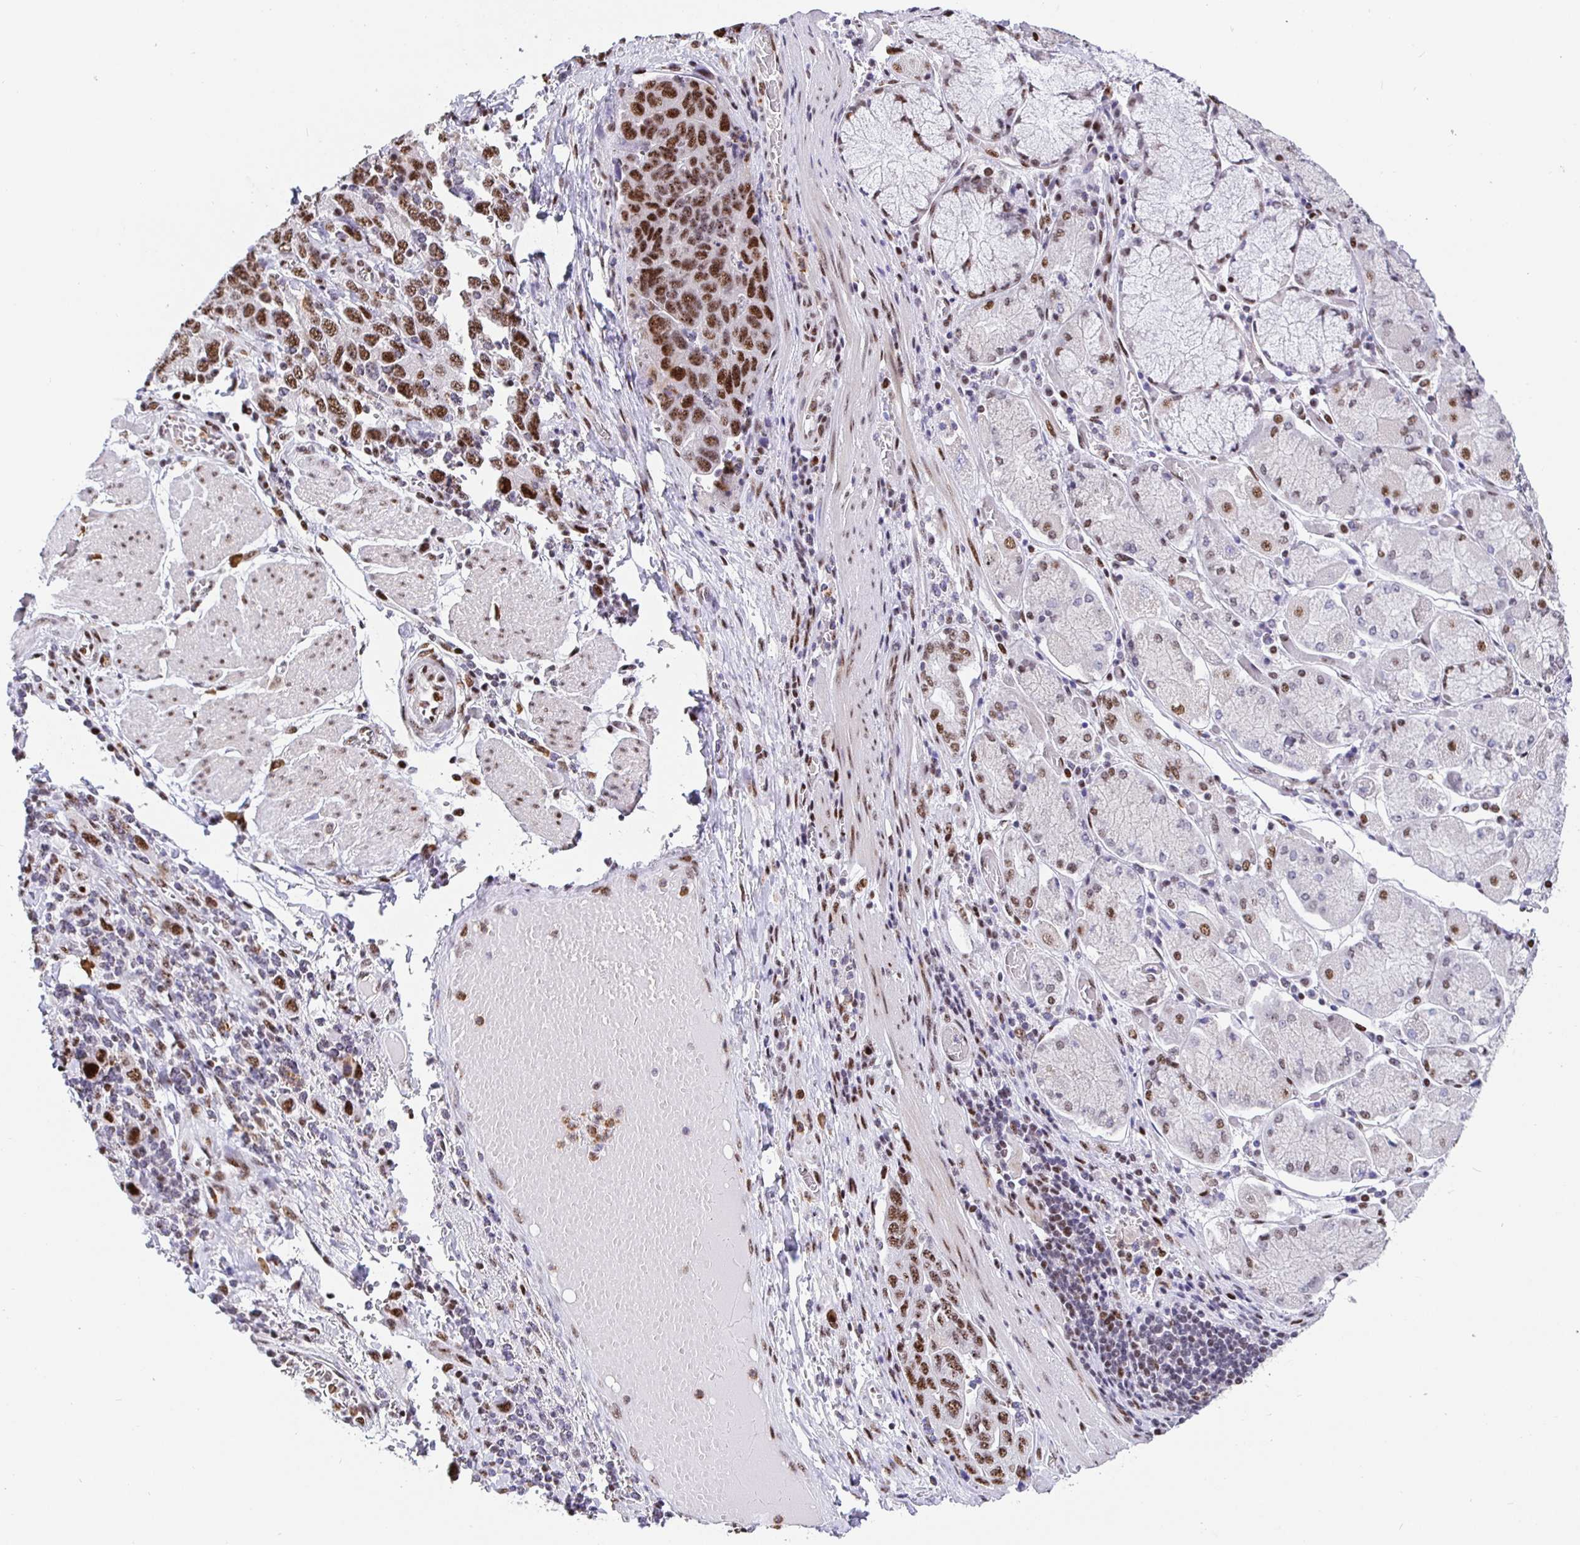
{"staining": {"intensity": "moderate", "quantity": ">75%", "location": "nuclear"}, "tissue": "stomach cancer", "cell_type": "Tumor cells", "image_type": "cancer", "snomed": [{"axis": "morphology", "description": "Adenocarcinoma, NOS"}, {"axis": "topography", "description": "Stomach, upper"}, {"axis": "topography", "description": "Stomach"}], "caption": "This is an image of immunohistochemistry (IHC) staining of stomach cancer (adenocarcinoma), which shows moderate expression in the nuclear of tumor cells.", "gene": "SETD5", "patient": {"sex": "male", "age": 62}}